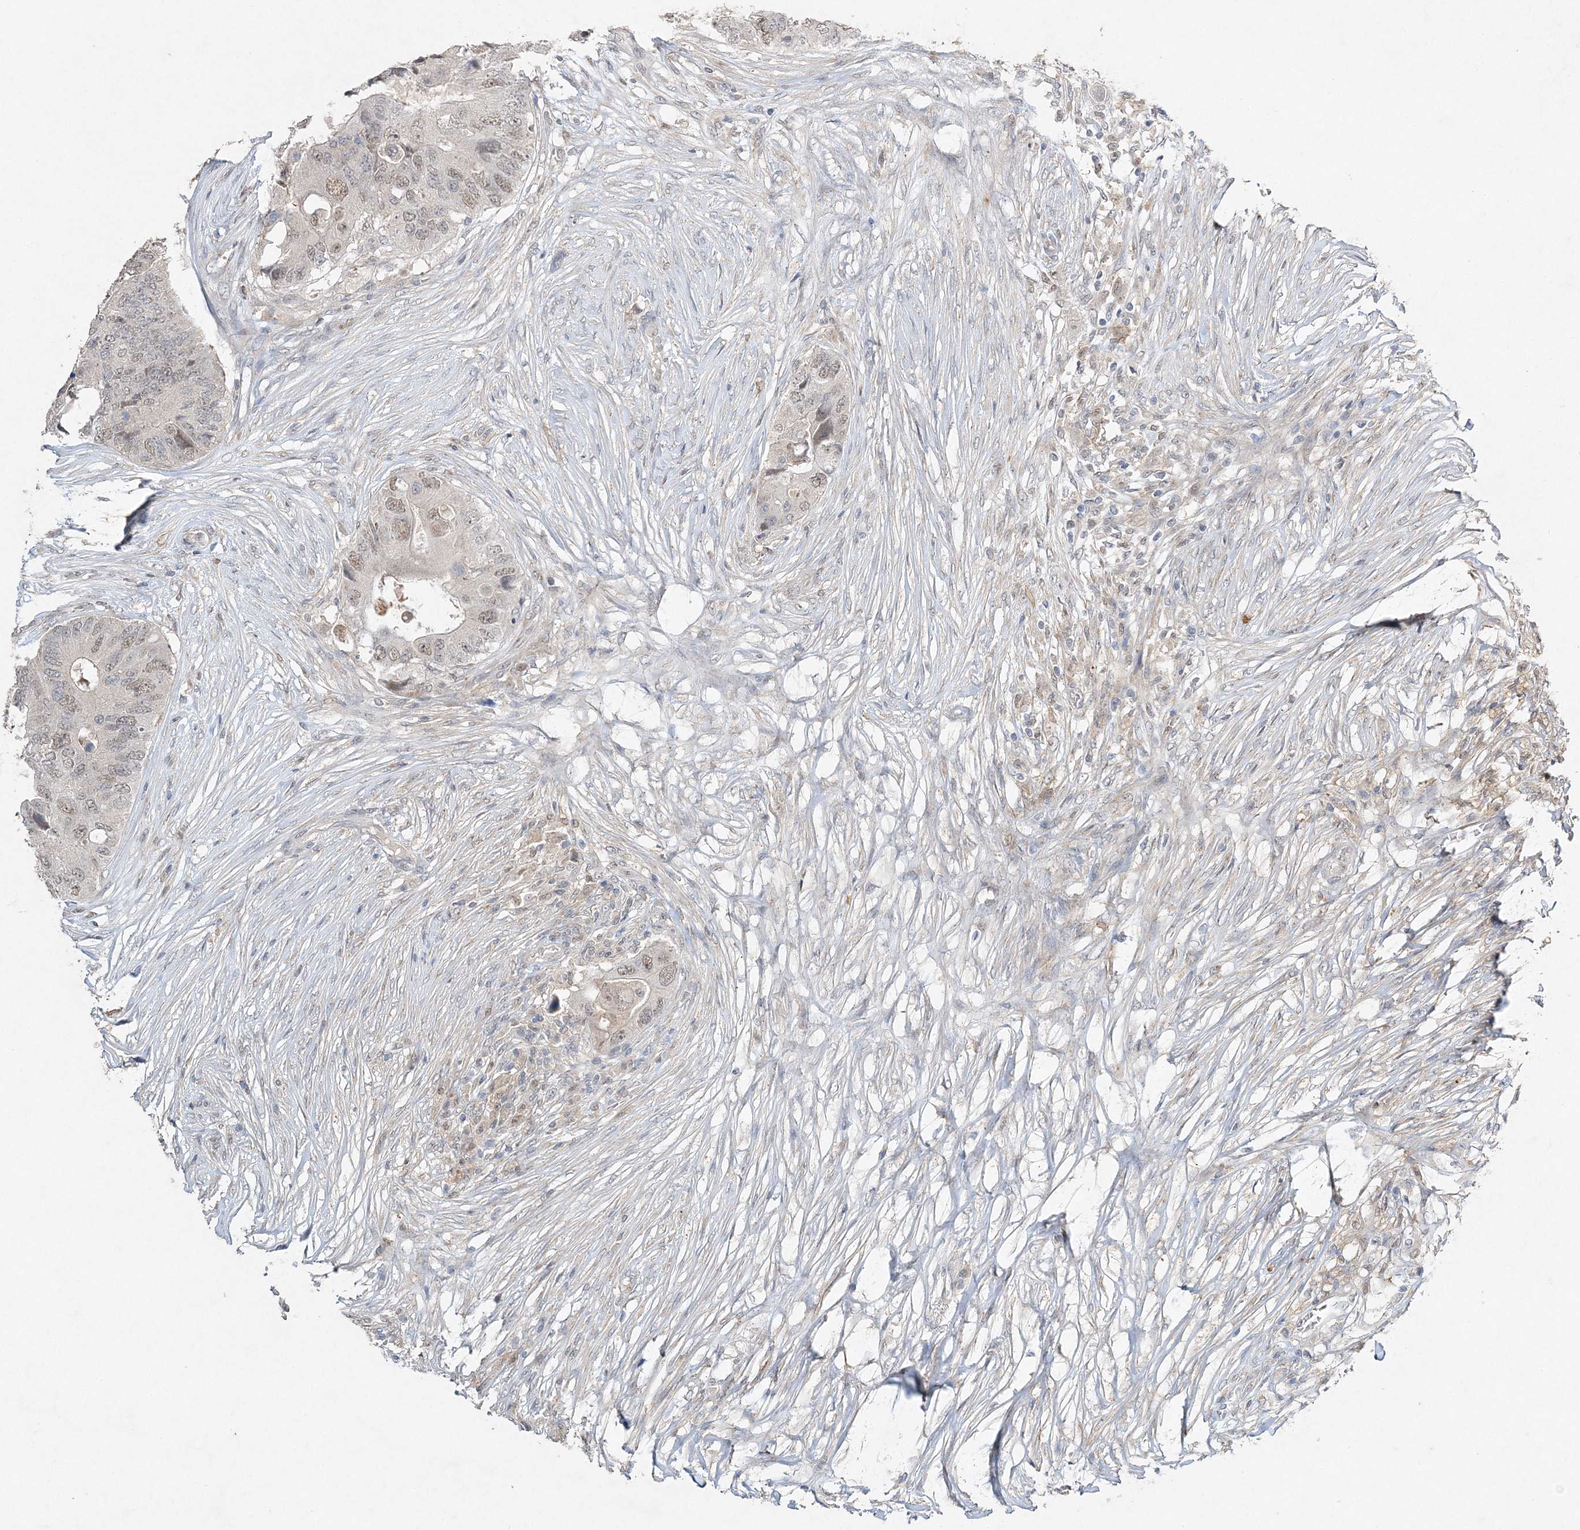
{"staining": {"intensity": "weak", "quantity": ">75%", "location": "nuclear"}, "tissue": "colorectal cancer", "cell_type": "Tumor cells", "image_type": "cancer", "snomed": [{"axis": "morphology", "description": "Adenocarcinoma, NOS"}, {"axis": "topography", "description": "Colon"}], "caption": "A brown stain labels weak nuclear positivity of a protein in colorectal adenocarcinoma tumor cells. (DAB (3,3'-diaminobenzidine) = brown stain, brightfield microscopy at high magnification).", "gene": "MAT2B", "patient": {"sex": "male", "age": 71}}